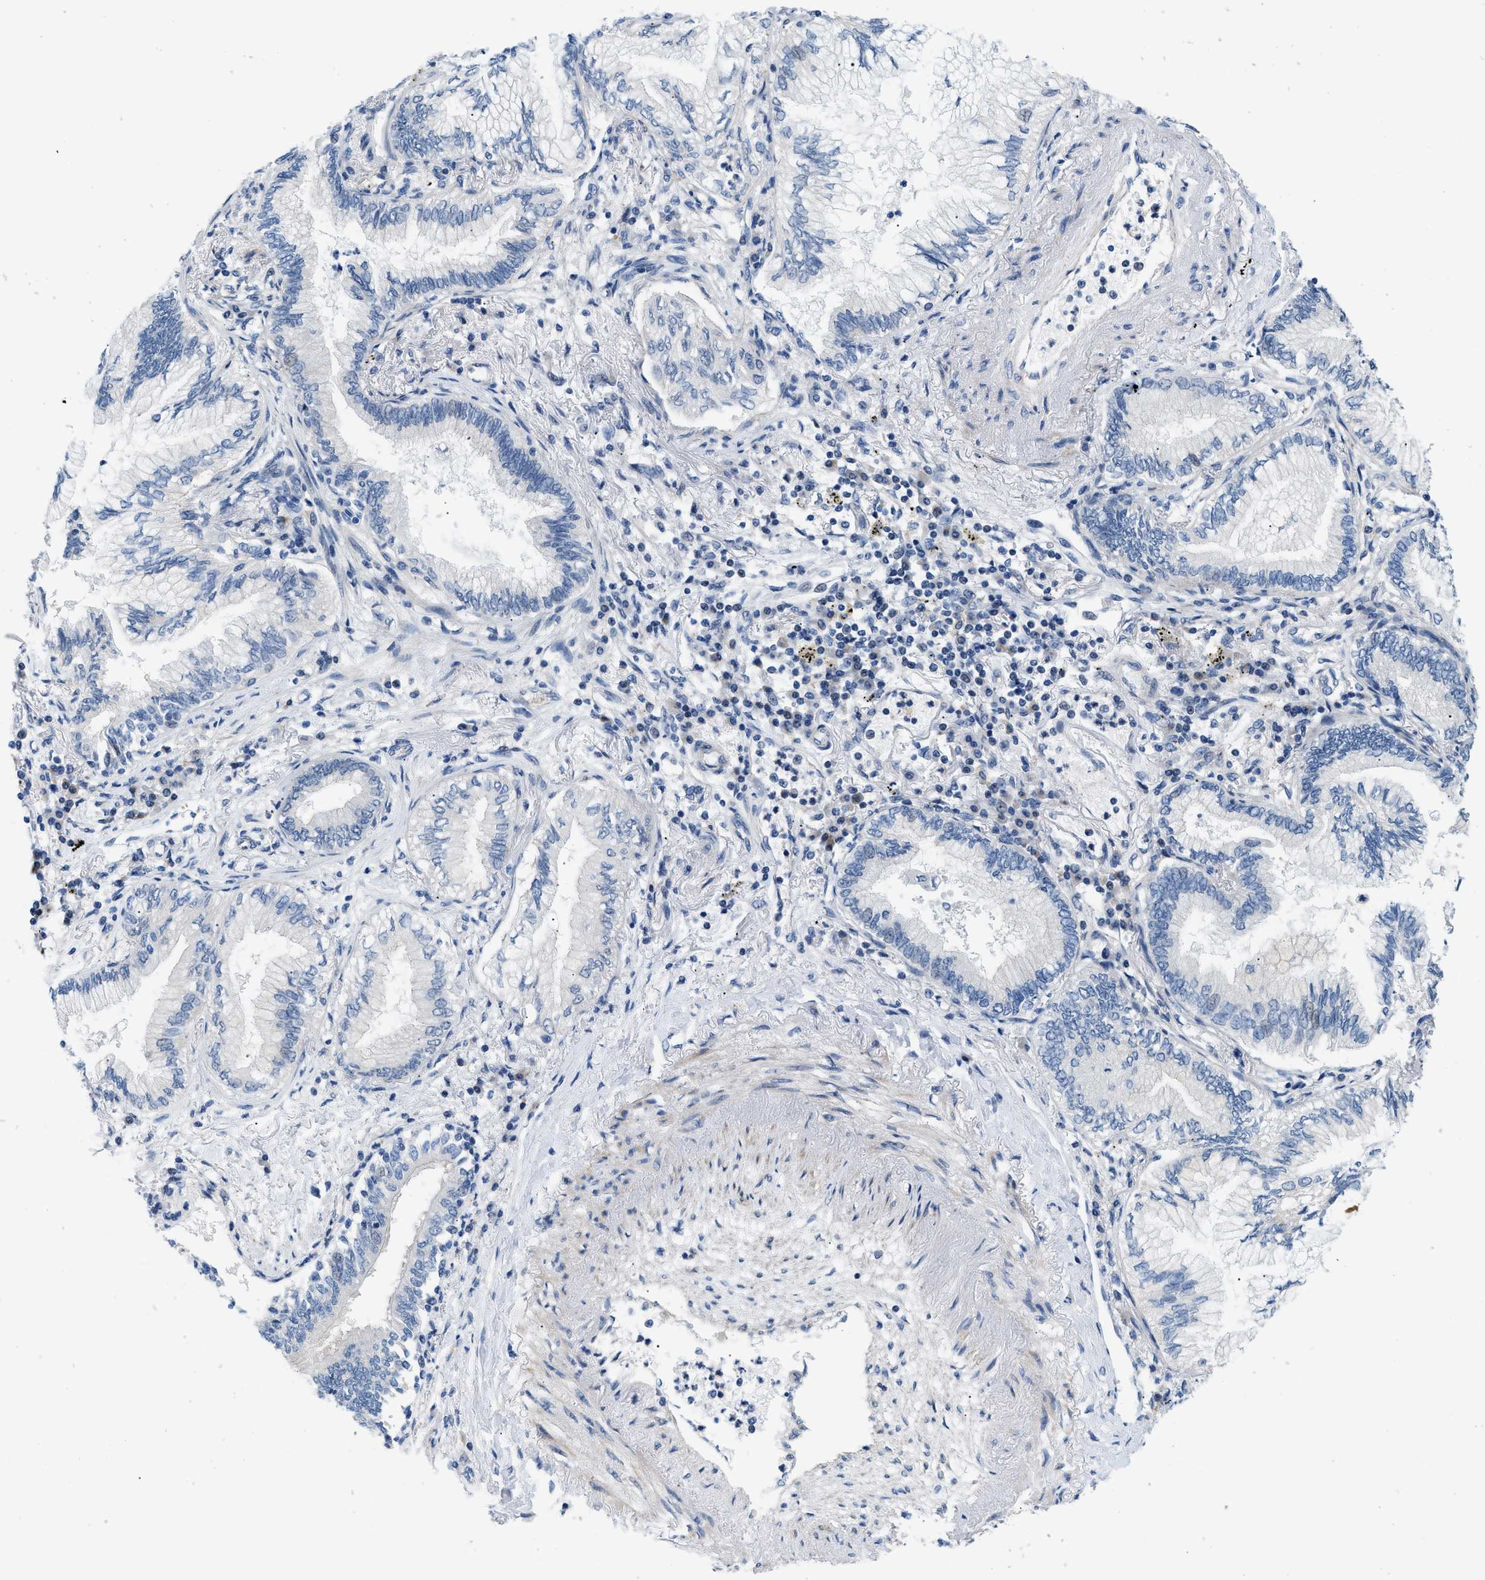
{"staining": {"intensity": "negative", "quantity": "none", "location": "none"}, "tissue": "lung cancer", "cell_type": "Tumor cells", "image_type": "cancer", "snomed": [{"axis": "morphology", "description": "Normal tissue, NOS"}, {"axis": "morphology", "description": "Adenocarcinoma, NOS"}, {"axis": "topography", "description": "Bronchus"}, {"axis": "topography", "description": "Lung"}], "caption": "Tumor cells are negative for protein expression in human adenocarcinoma (lung).", "gene": "FDCSP", "patient": {"sex": "female", "age": 70}}